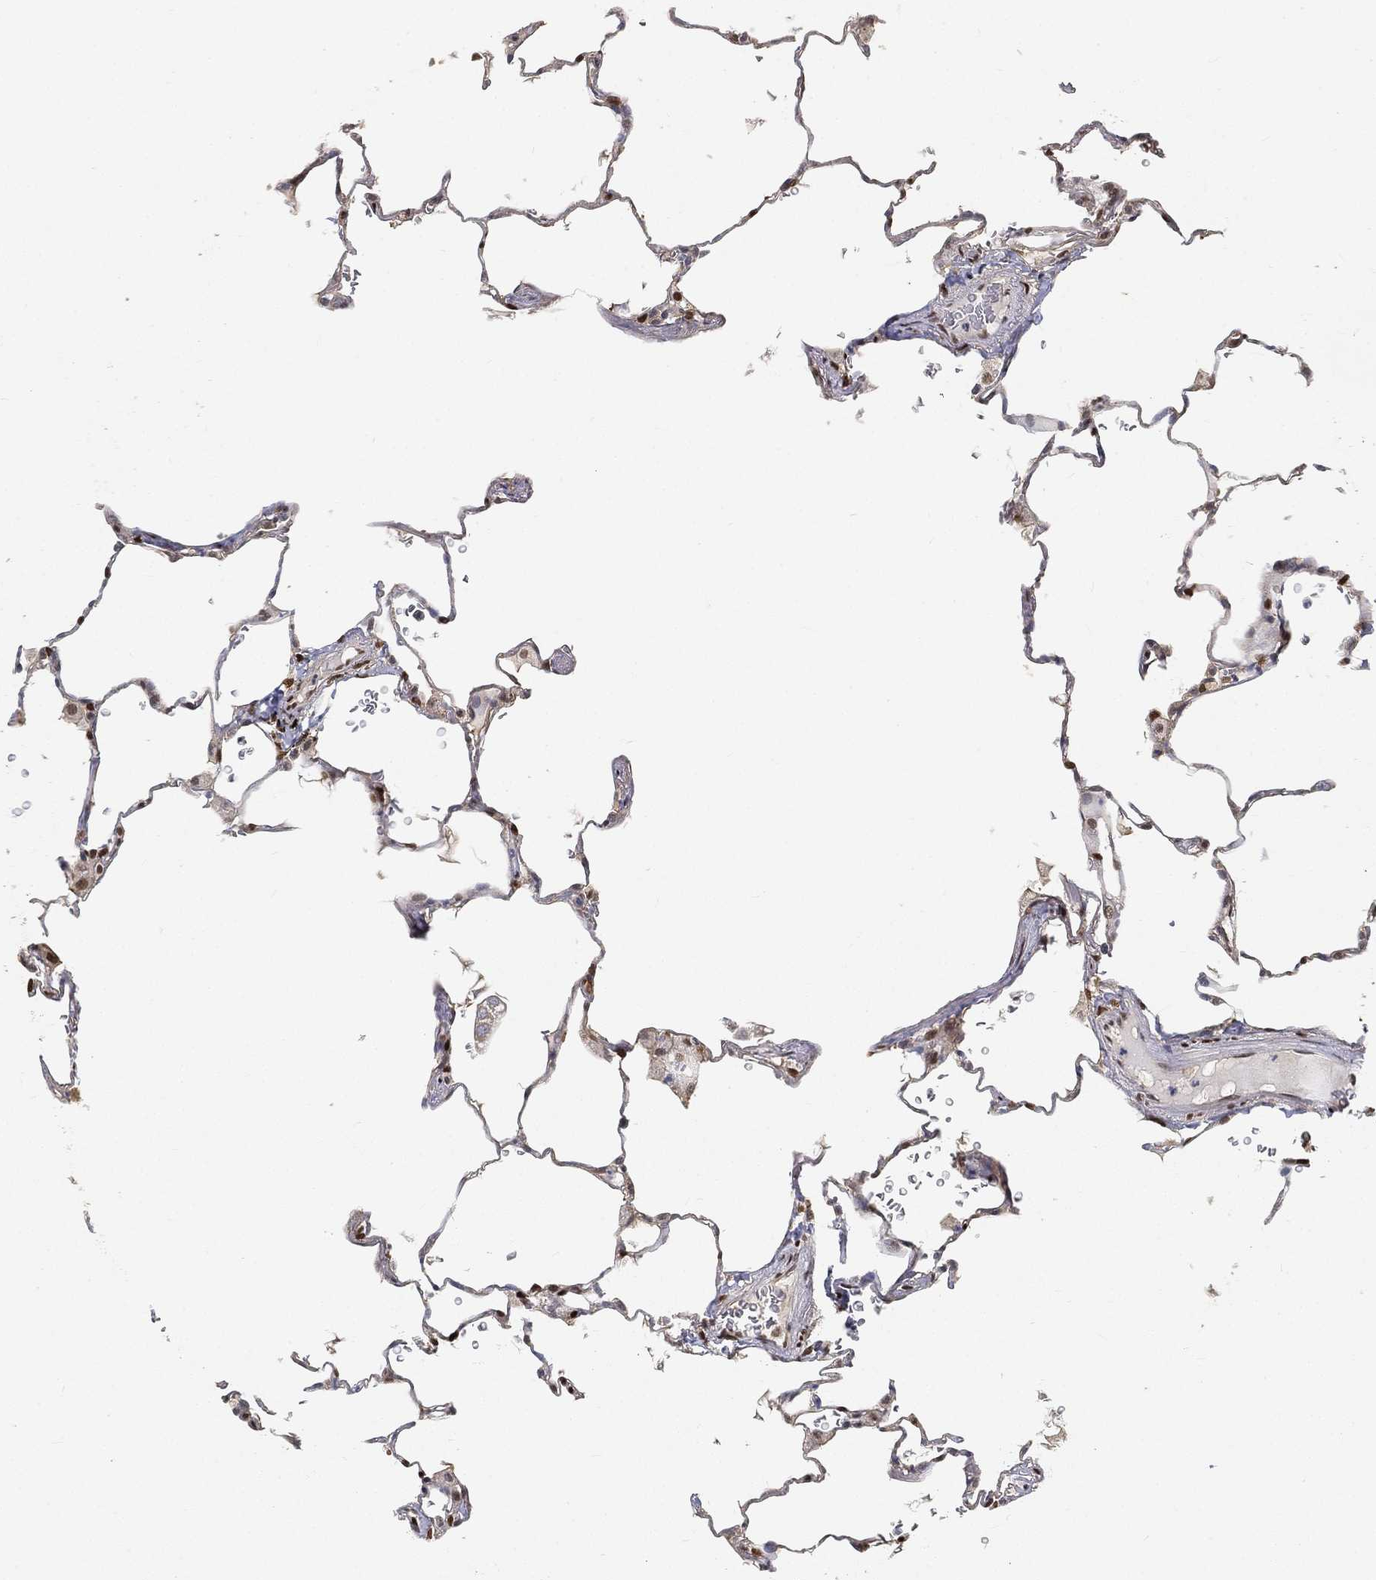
{"staining": {"intensity": "strong", "quantity": "<25%", "location": "nuclear"}, "tissue": "lung", "cell_type": "Alveolar cells", "image_type": "normal", "snomed": [{"axis": "morphology", "description": "Normal tissue, NOS"}, {"axis": "morphology", "description": "Adenocarcinoma, metastatic, NOS"}, {"axis": "topography", "description": "Lung"}], "caption": "Normal lung demonstrates strong nuclear positivity in about <25% of alveolar cells (DAB (3,3'-diaminobenzidine) IHC, brown staining for protein, blue staining for nuclei)..", "gene": "CRTC3", "patient": {"sex": "male", "age": 45}}